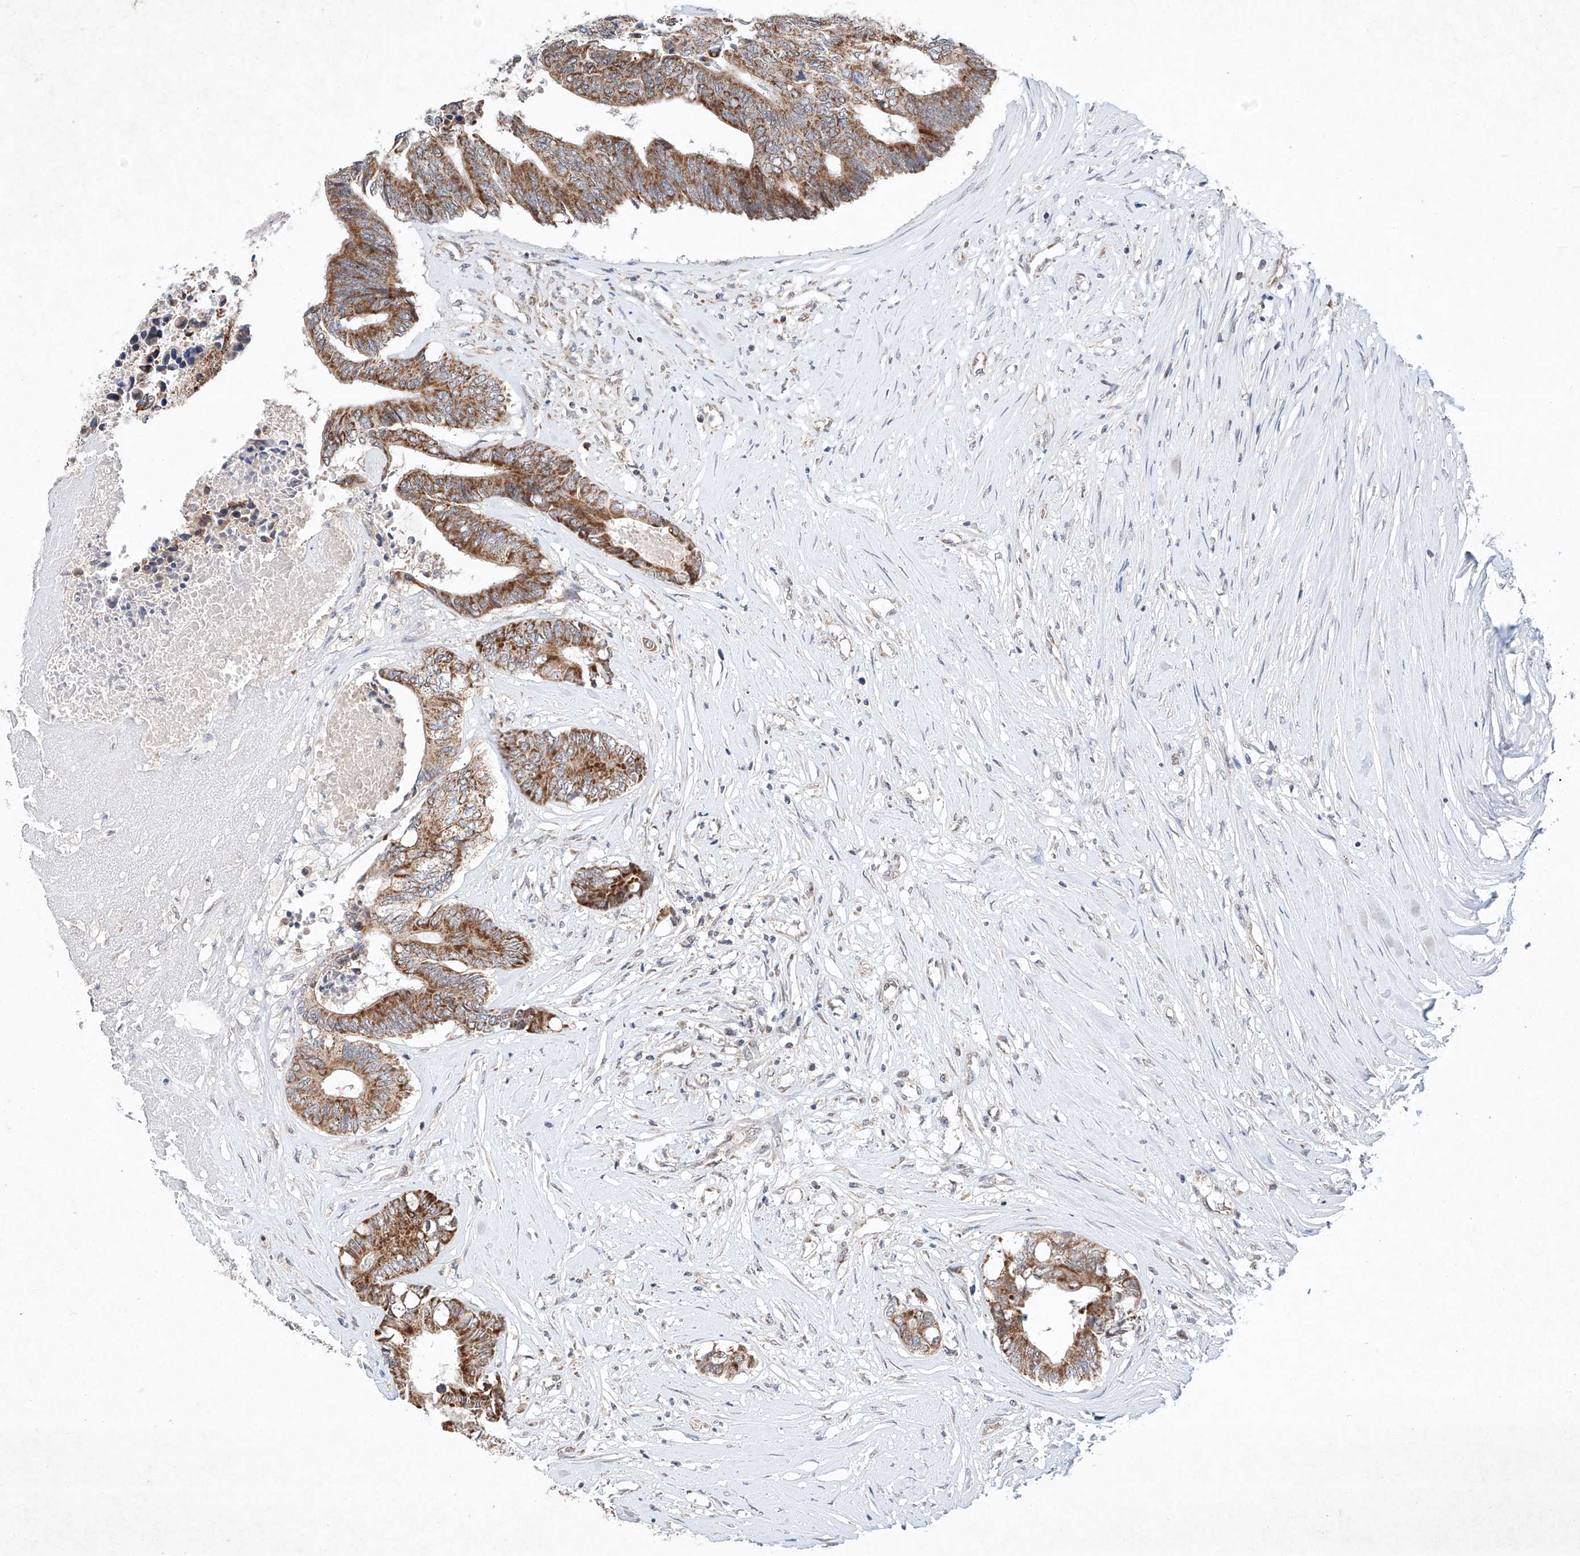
{"staining": {"intensity": "moderate", "quantity": ">75%", "location": "cytoplasmic/membranous"}, "tissue": "colorectal cancer", "cell_type": "Tumor cells", "image_type": "cancer", "snomed": [{"axis": "morphology", "description": "Adenocarcinoma, NOS"}, {"axis": "topography", "description": "Rectum"}], "caption": "Tumor cells show medium levels of moderate cytoplasmic/membranous expression in about >75% of cells in adenocarcinoma (colorectal).", "gene": "FASTK", "patient": {"sex": "male", "age": 63}}